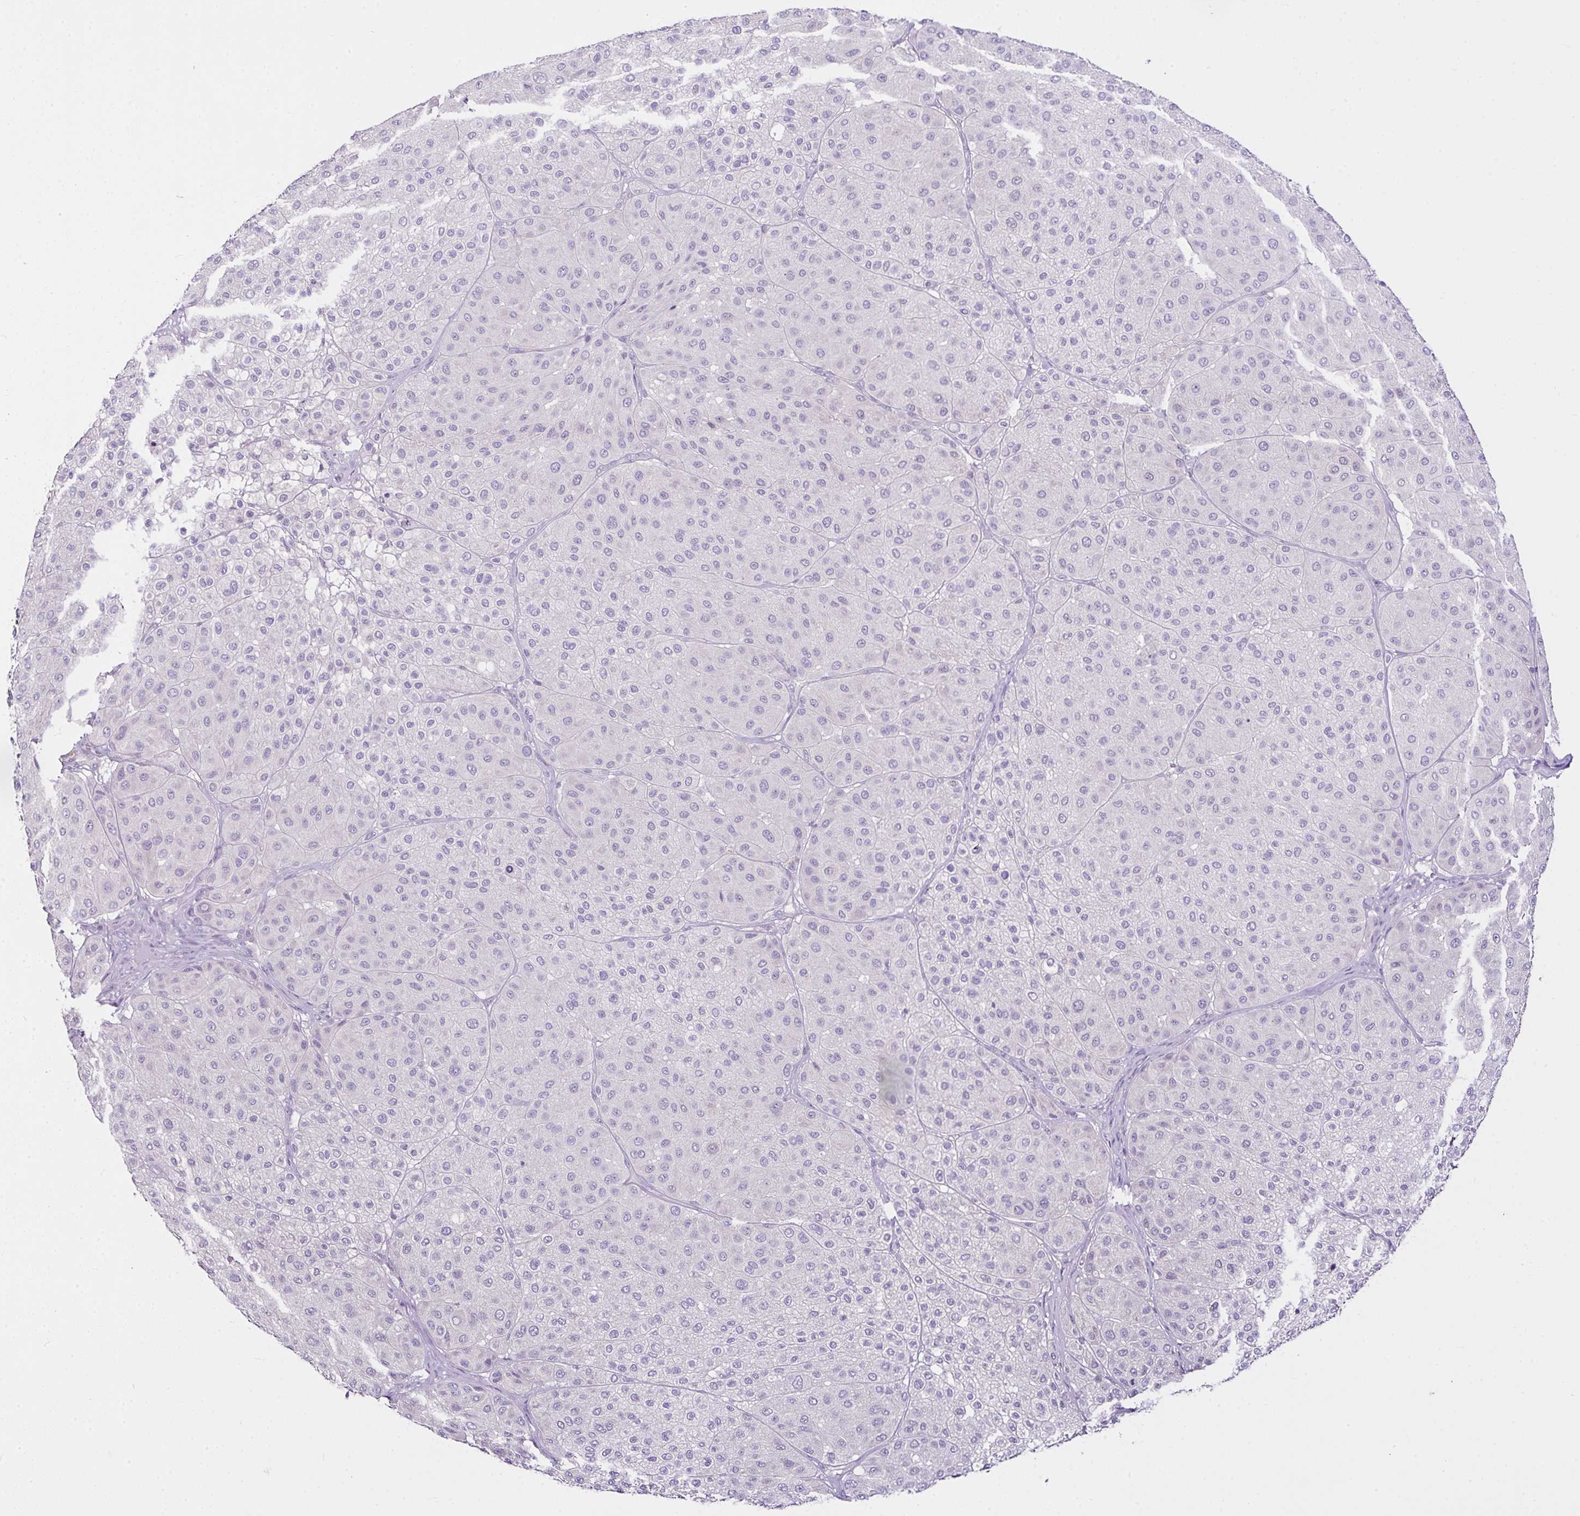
{"staining": {"intensity": "negative", "quantity": "none", "location": "none"}, "tissue": "melanoma", "cell_type": "Tumor cells", "image_type": "cancer", "snomed": [{"axis": "morphology", "description": "Malignant melanoma, Metastatic site"}, {"axis": "topography", "description": "Smooth muscle"}], "caption": "Immunohistochemical staining of melanoma exhibits no significant positivity in tumor cells.", "gene": "D2HGDH", "patient": {"sex": "male", "age": 41}}